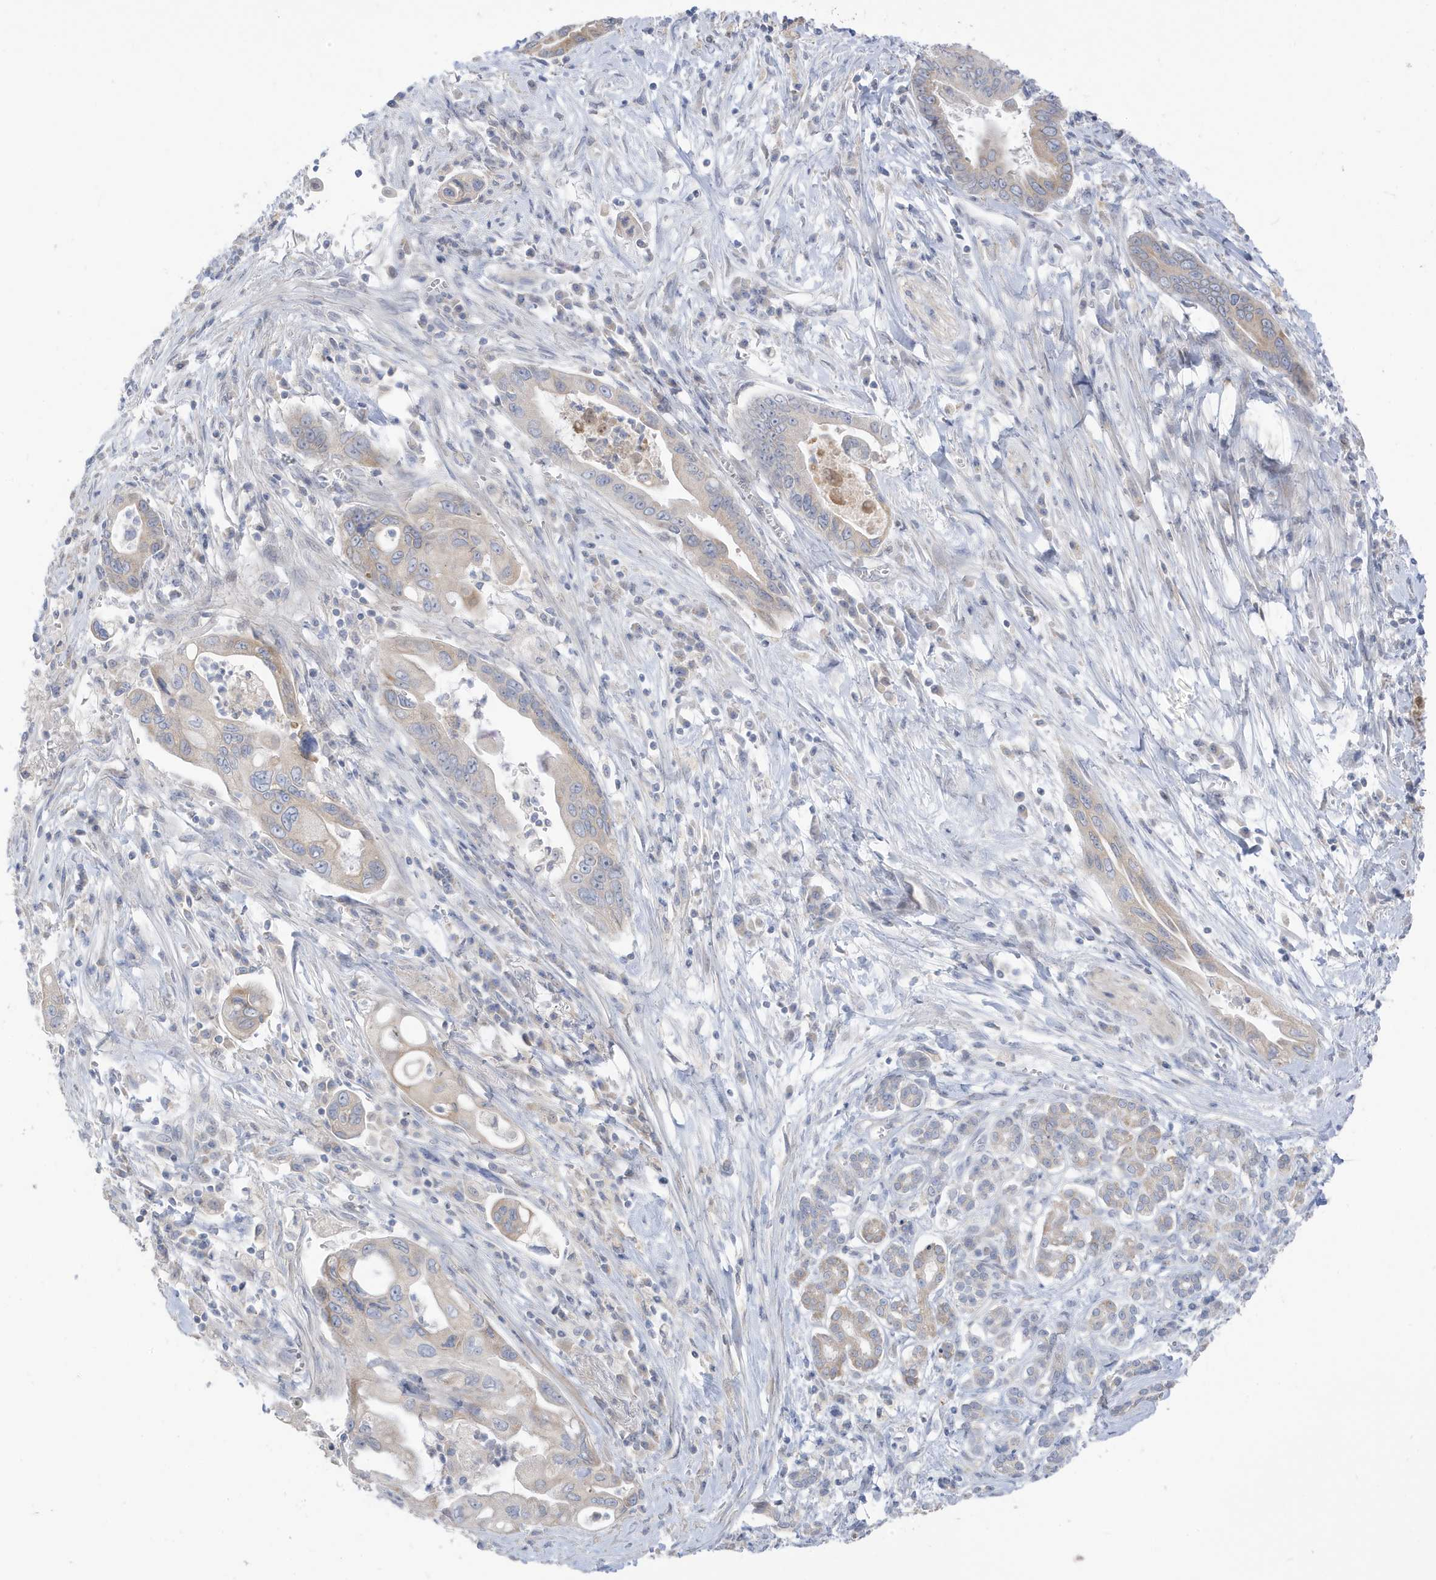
{"staining": {"intensity": "negative", "quantity": "none", "location": "none"}, "tissue": "pancreatic cancer", "cell_type": "Tumor cells", "image_type": "cancer", "snomed": [{"axis": "morphology", "description": "Adenocarcinoma, NOS"}, {"axis": "topography", "description": "Pancreas"}], "caption": "DAB immunohistochemical staining of adenocarcinoma (pancreatic) reveals no significant expression in tumor cells.", "gene": "ATP13A5", "patient": {"sex": "male", "age": 78}}